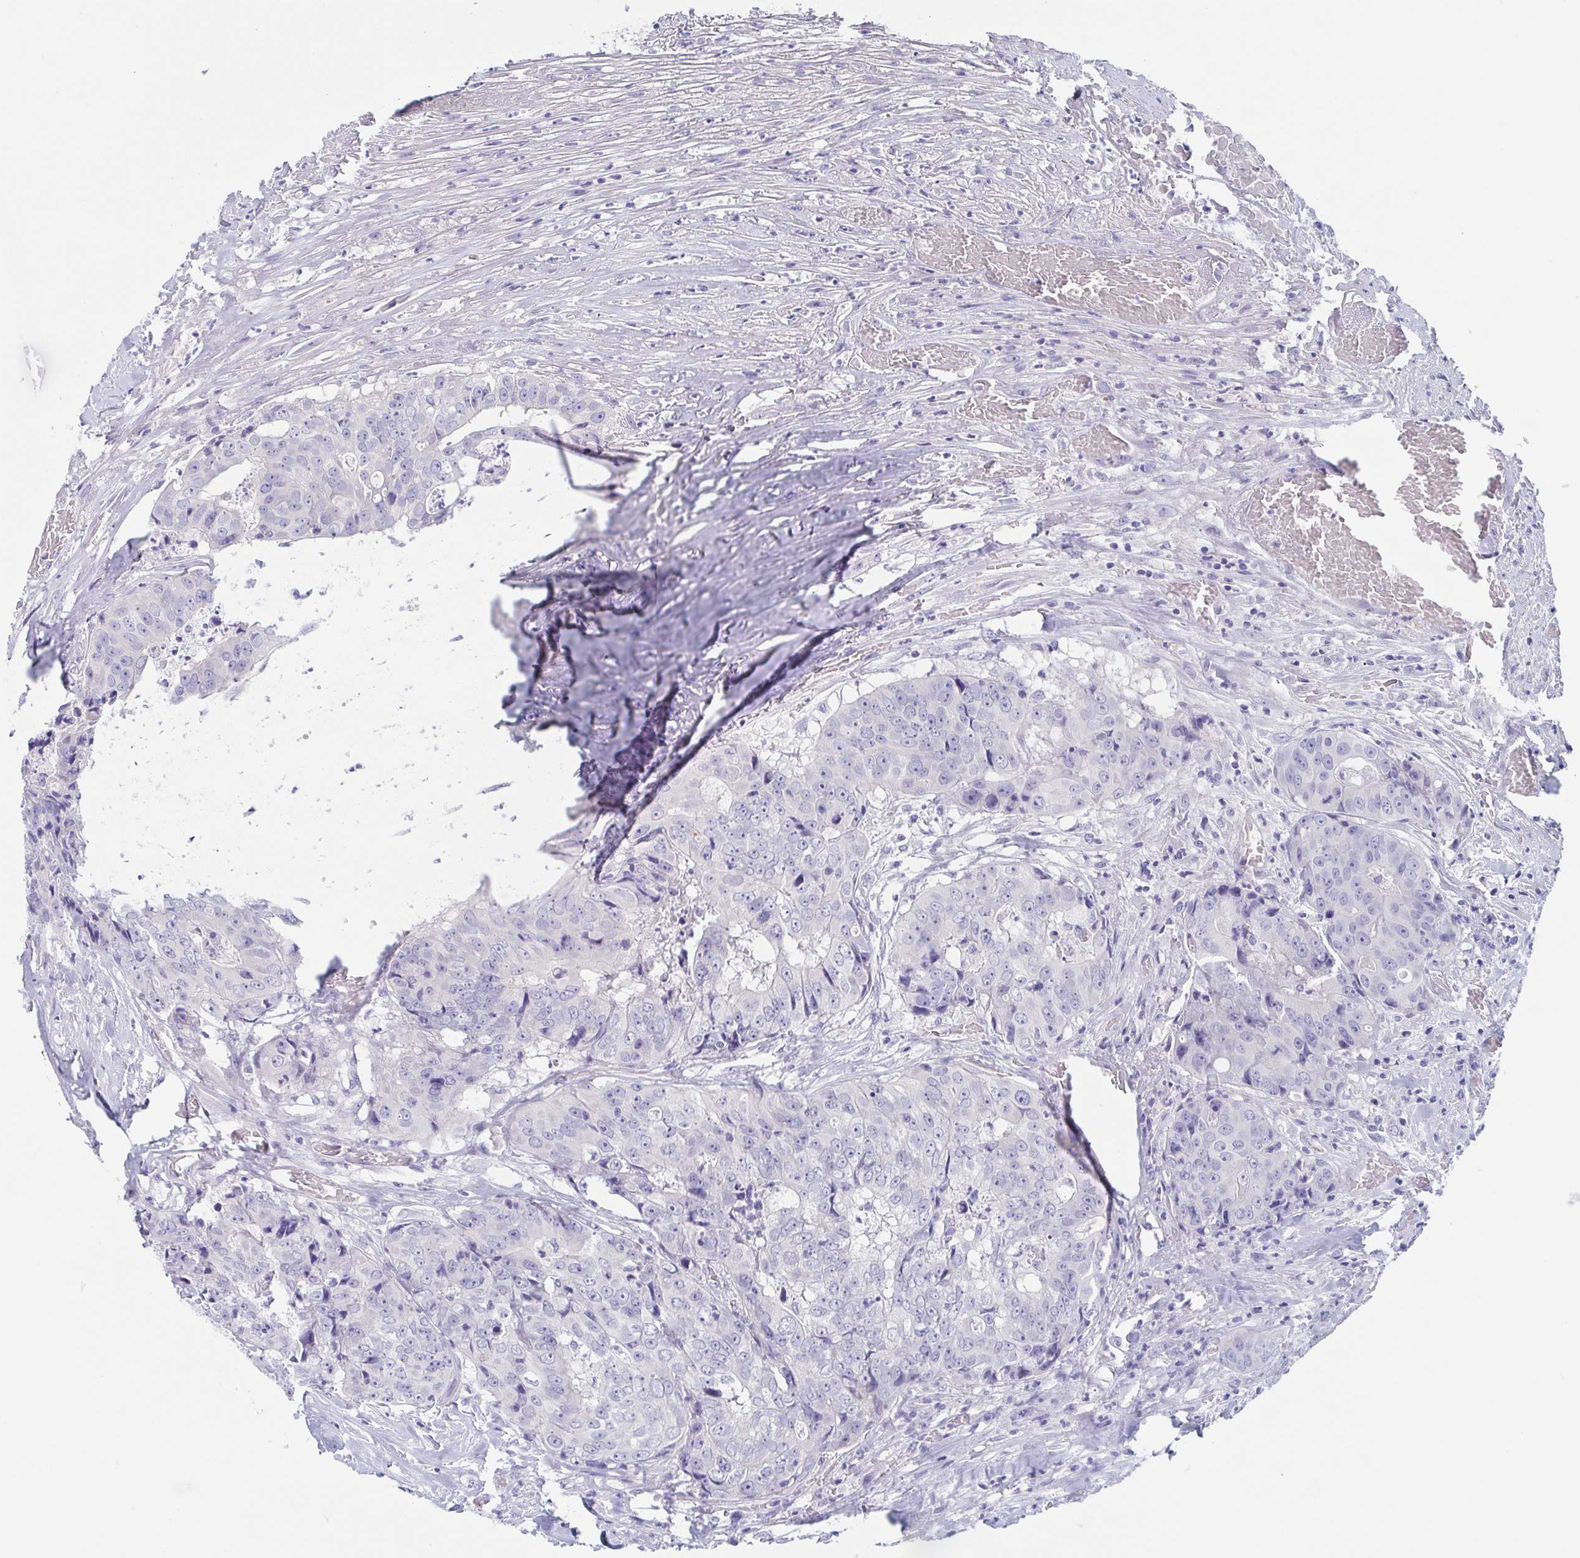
{"staining": {"intensity": "negative", "quantity": "none", "location": "none"}, "tissue": "colorectal cancer", "cell_type": "Tumor cells", "image_type": "cancer", "snomed": [{"axis": "morphology", "description": "Adenocarcinoma, NOS"}, {"axis": "topography", "description": "Rectum"}], "caption": "The image shows no staining of tumor cells in colorectal cancer (adenocarcinoma).", "gene": "TEX12", "patient": {"sex": "female", "age": 62}}